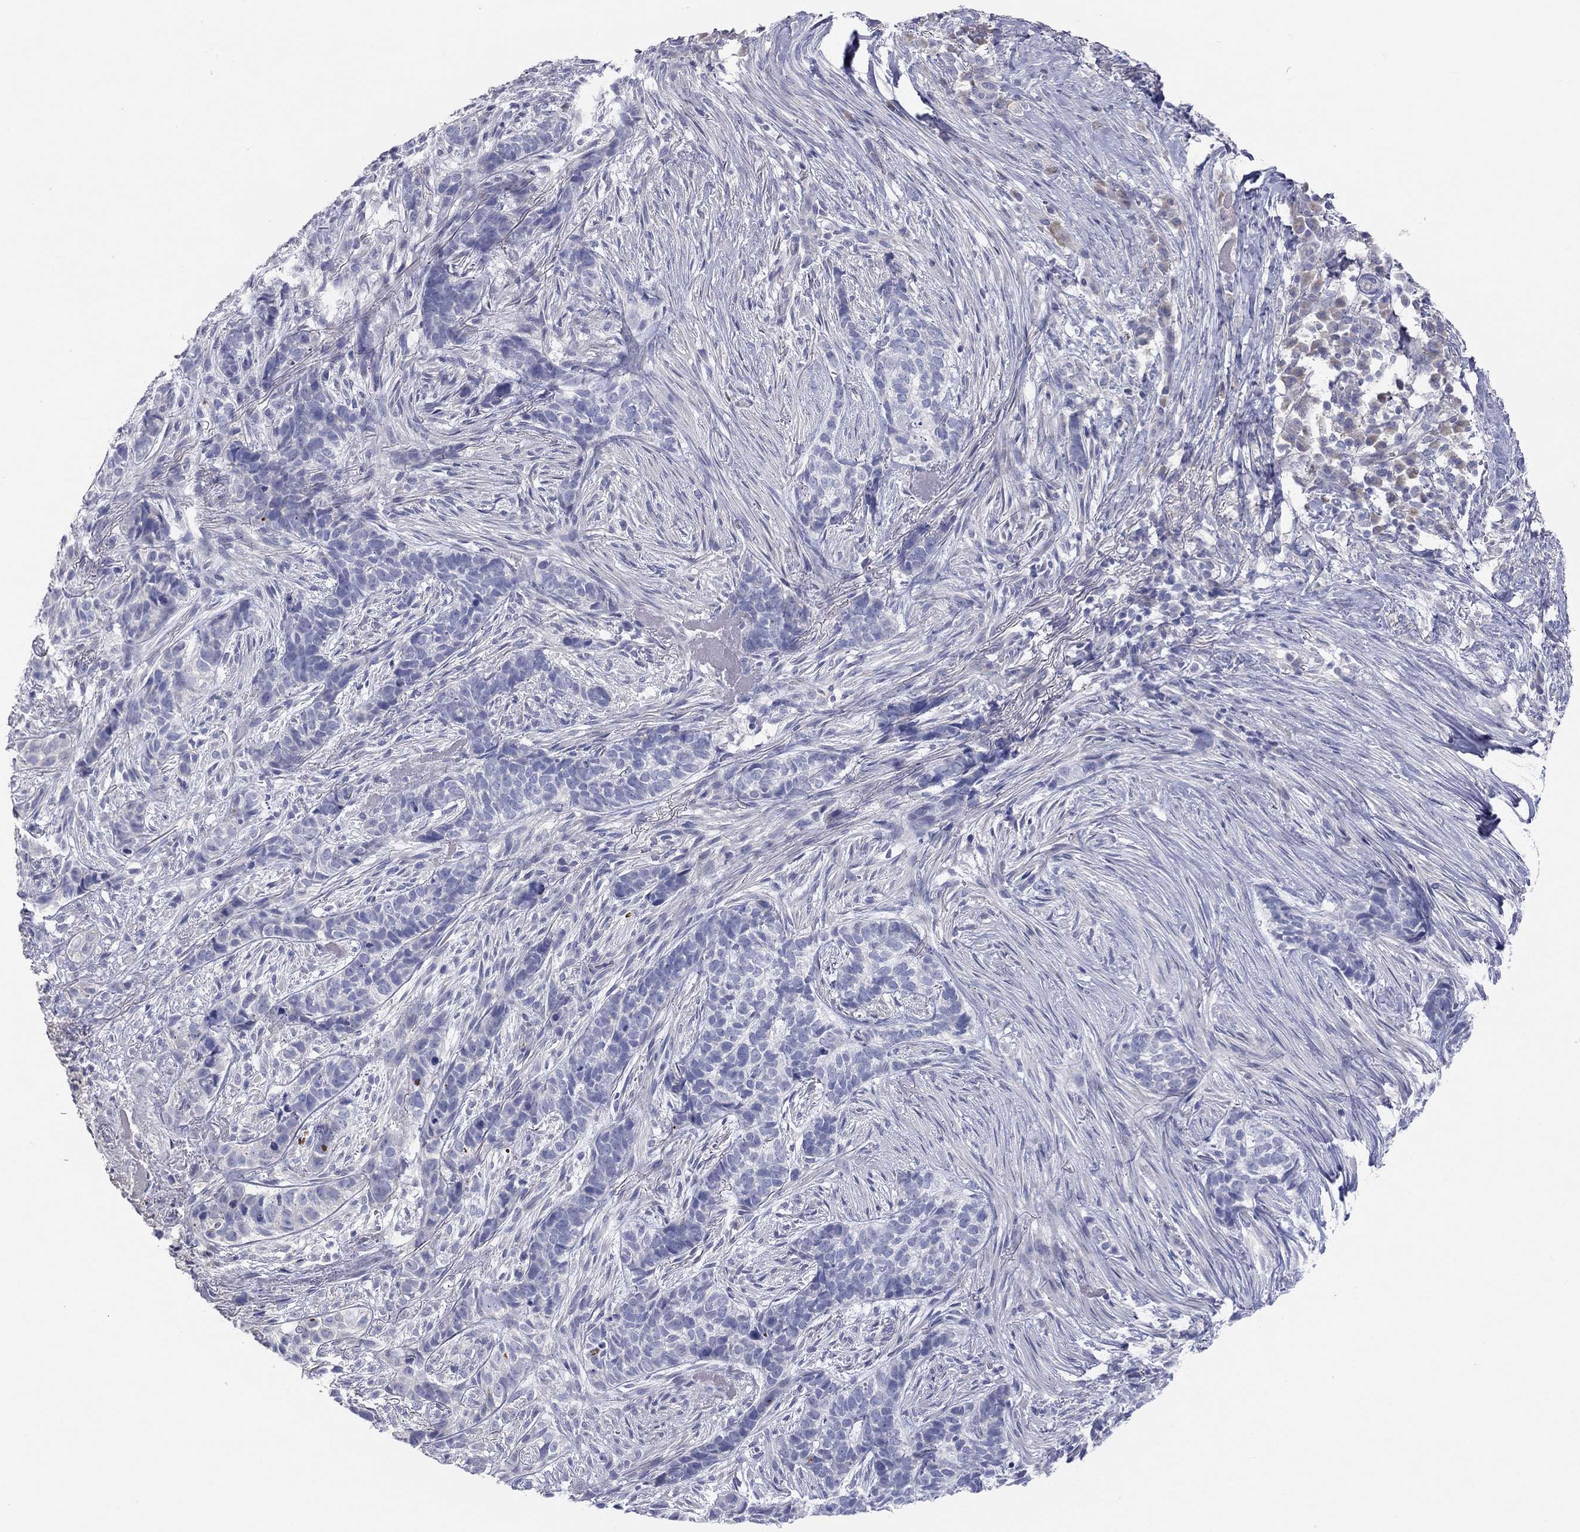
{"staining": {"intensity": "negative", "quantity": "none", "location": "none"}, "tissue": "skin cancer", "cell_type": "Tumor cells", "image_type": "cancer", "snomed": [{"axis": "morphology", "description": "Basal cell carcinoma"}, {"axis": "topography", "description": "Skin"}], "caption": "Tumor cells show no significant protein positivity in skin cancer.", "gene": "ST7L", "patient": {"sex": "female", "age": 69}}